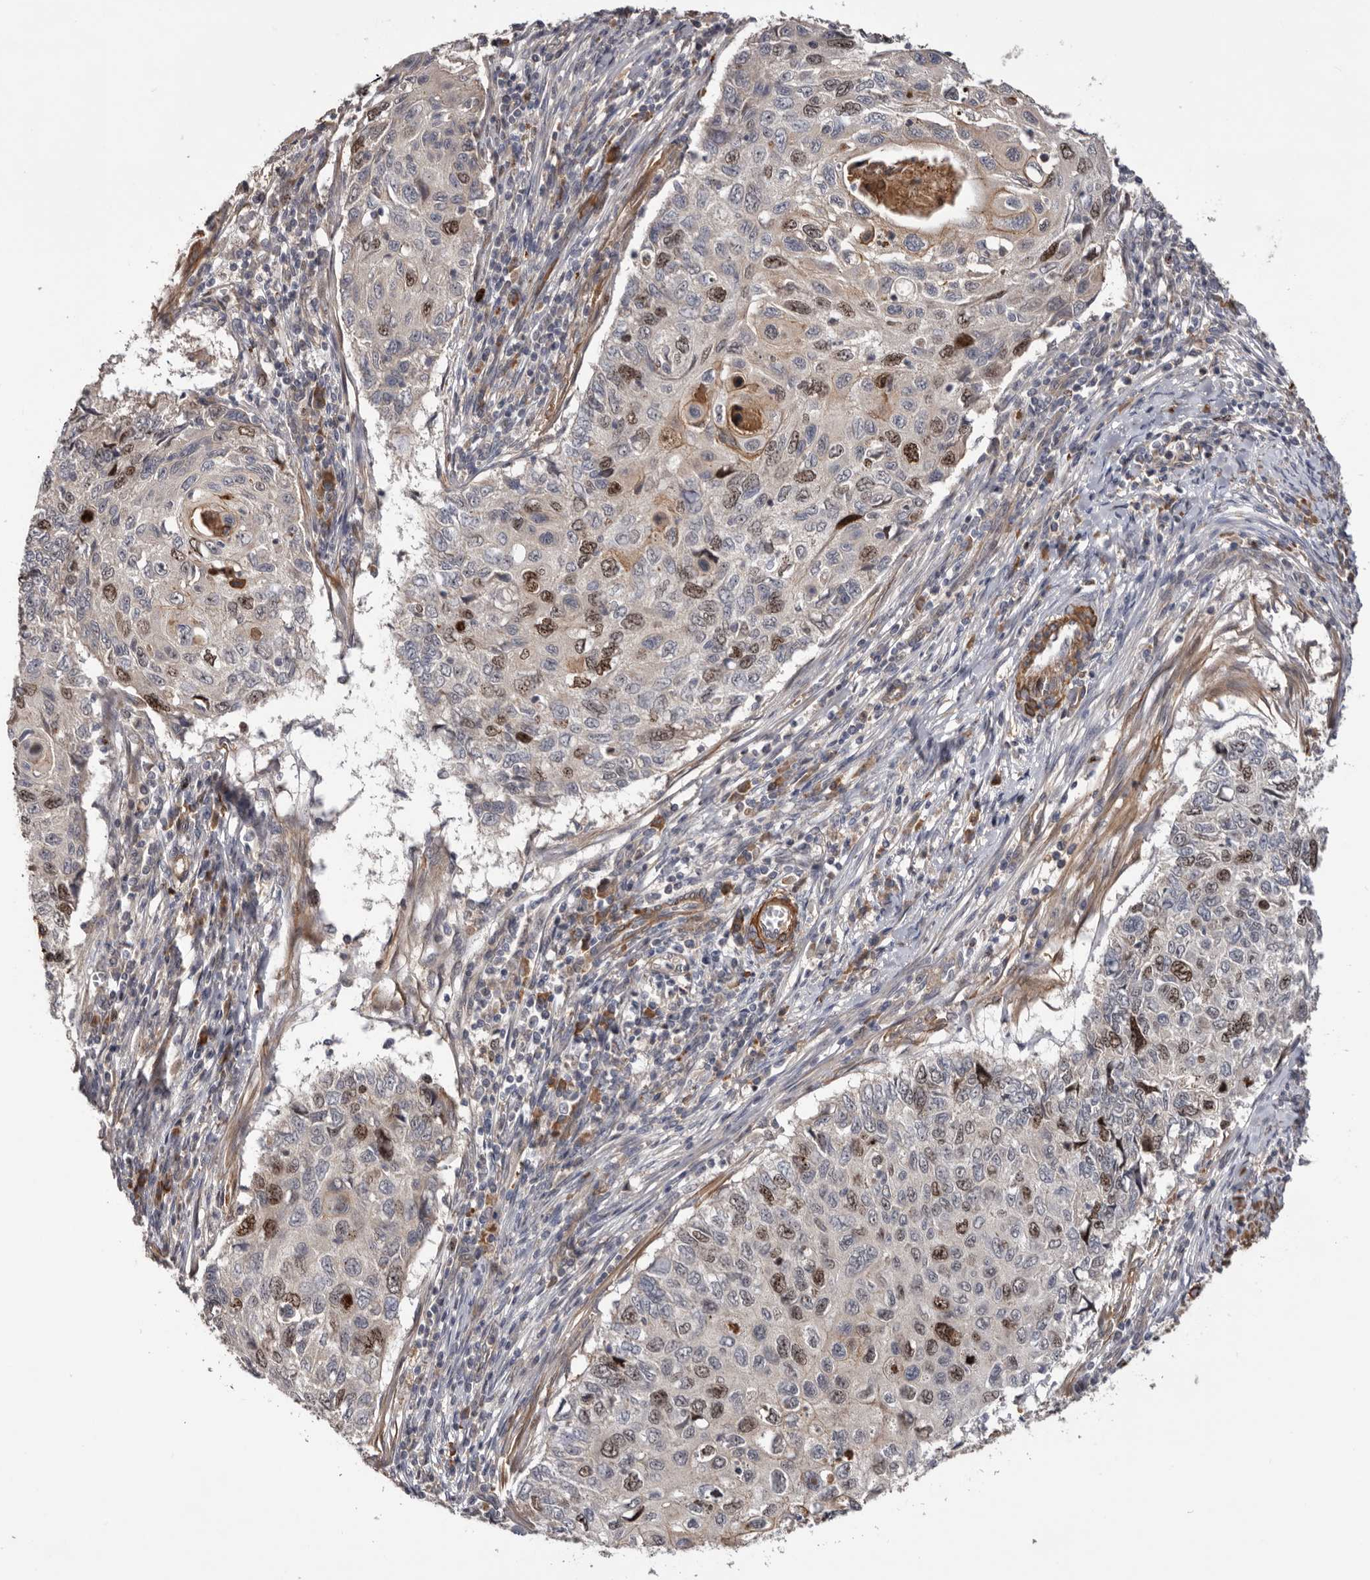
{"staining": {"intensity": "moderate", "quantity": "25%-75%", "location": "nuclear"}, "tissue": "cervical cancer", "cell_type": "Tumor cells", "image_type": "cancer", "snomed": [{"axis": "morphology", "description": "Squamous cell carcinoma, NOS"}, {"axis": "topography", "description": "Cervix"}], "caption": "Tumor cells reveal medium levels of moderate nuclear positivity in approximately 25%-75% of cells in cervical cancer (squamous cell carcinoma). The staining was performed using DAB (3,3'-diaminobenzidine), with brown indicating positive protein expression. Nuclei are stained blue with hematoxylin.", "gene": "CDCA8", "patient": {"sex": "female", "age": 70}}